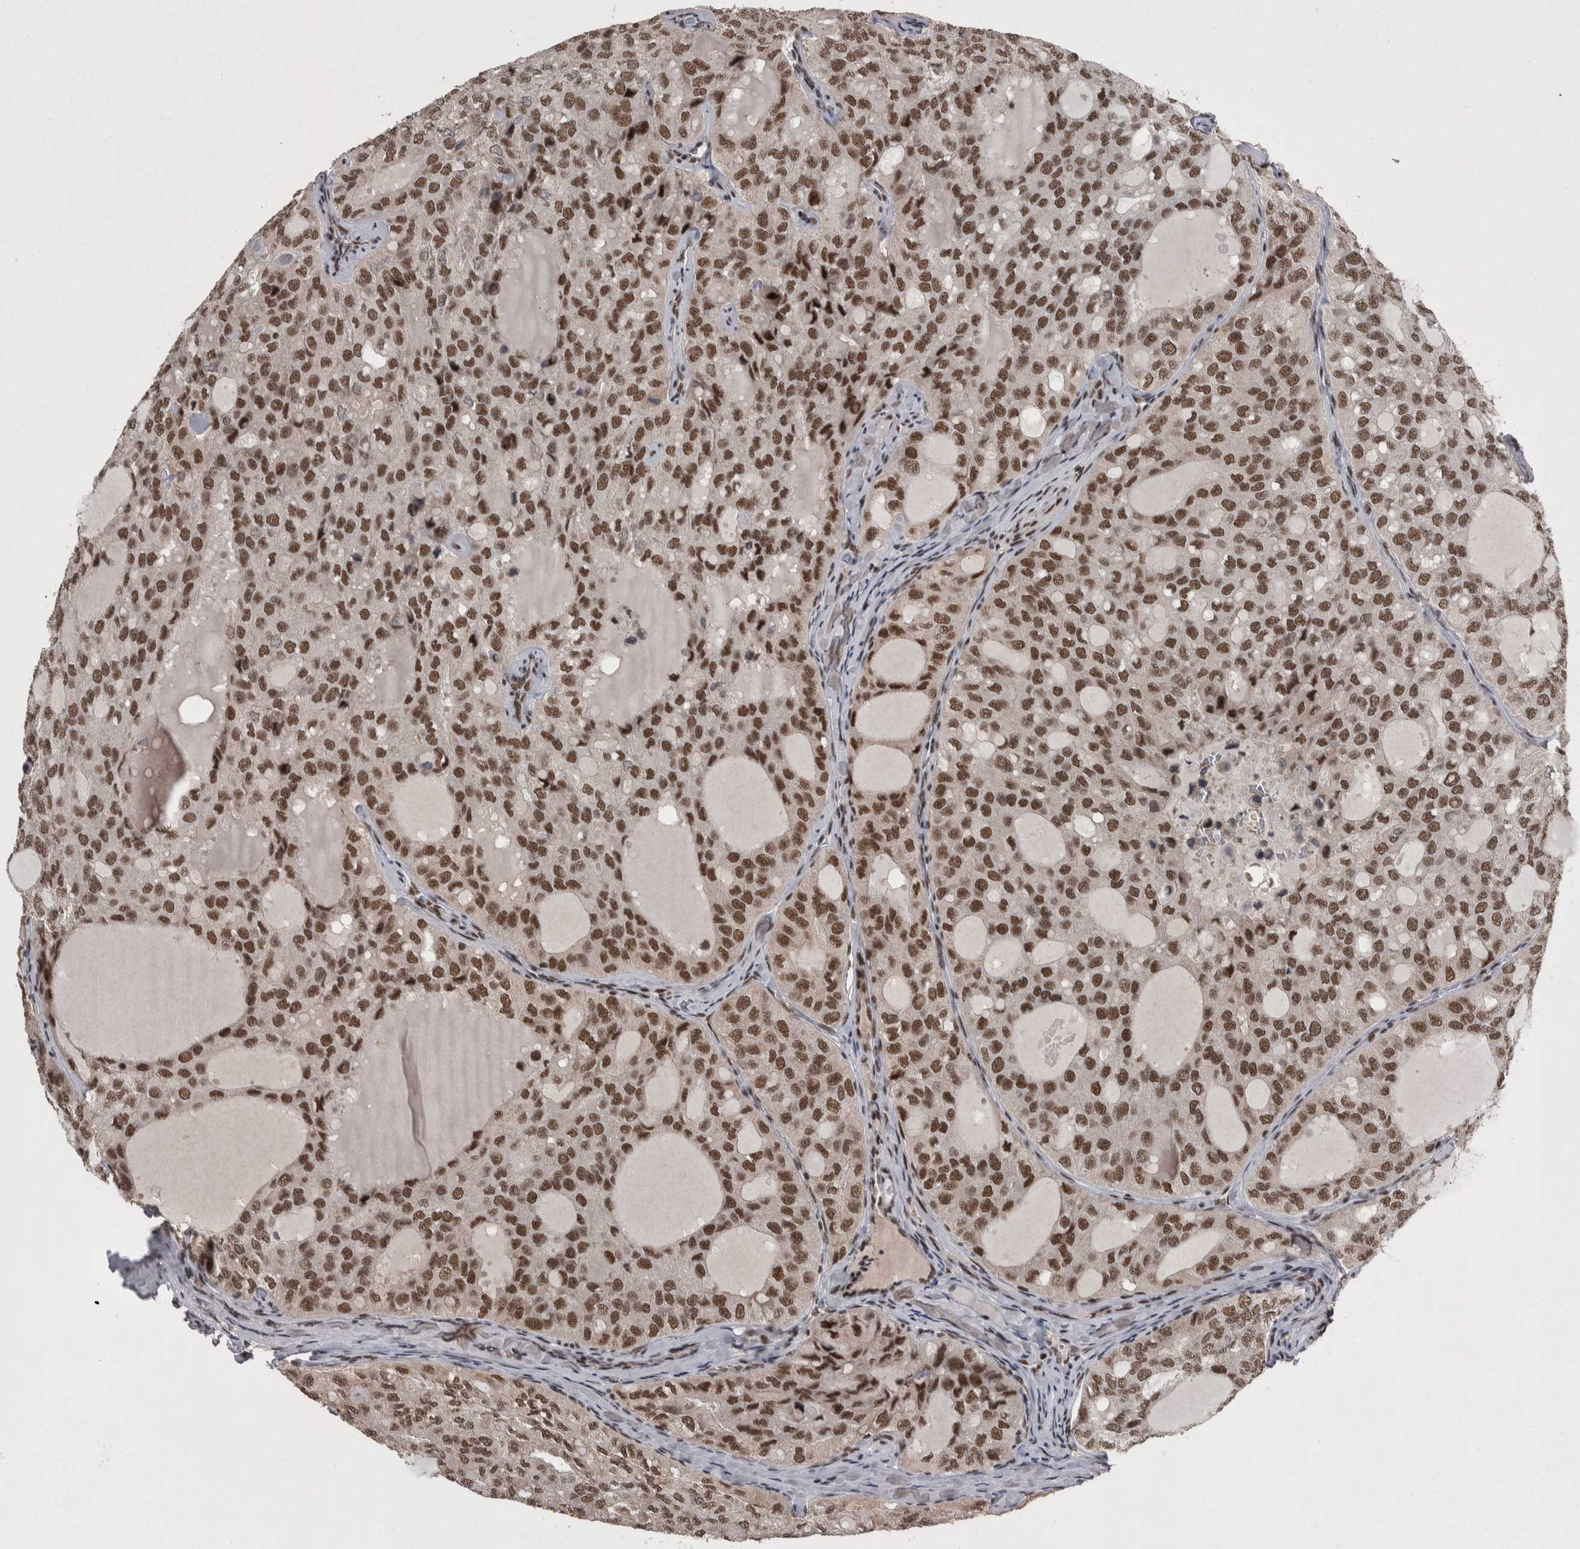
{"staining": {"intensity": "strong", "quantity": ">75%", "location": "nuclear"}, "tissue": "thyroid cancer", "cell_type": "Tumor cells", "image_type": "cancer", "snomed": [{"axis": "morphology", "description": "Follicular adenoma carcinoma, NOS"}, {"axis": "topography", "description": "Thyroid gland"}], "caption": "Thyroid cancer stained with a brown dye shows strong nuclear positive expression in about >75% of tumor cells.", "gene": "DMTF1", "patient": {"sex": "male", "age": 75}}